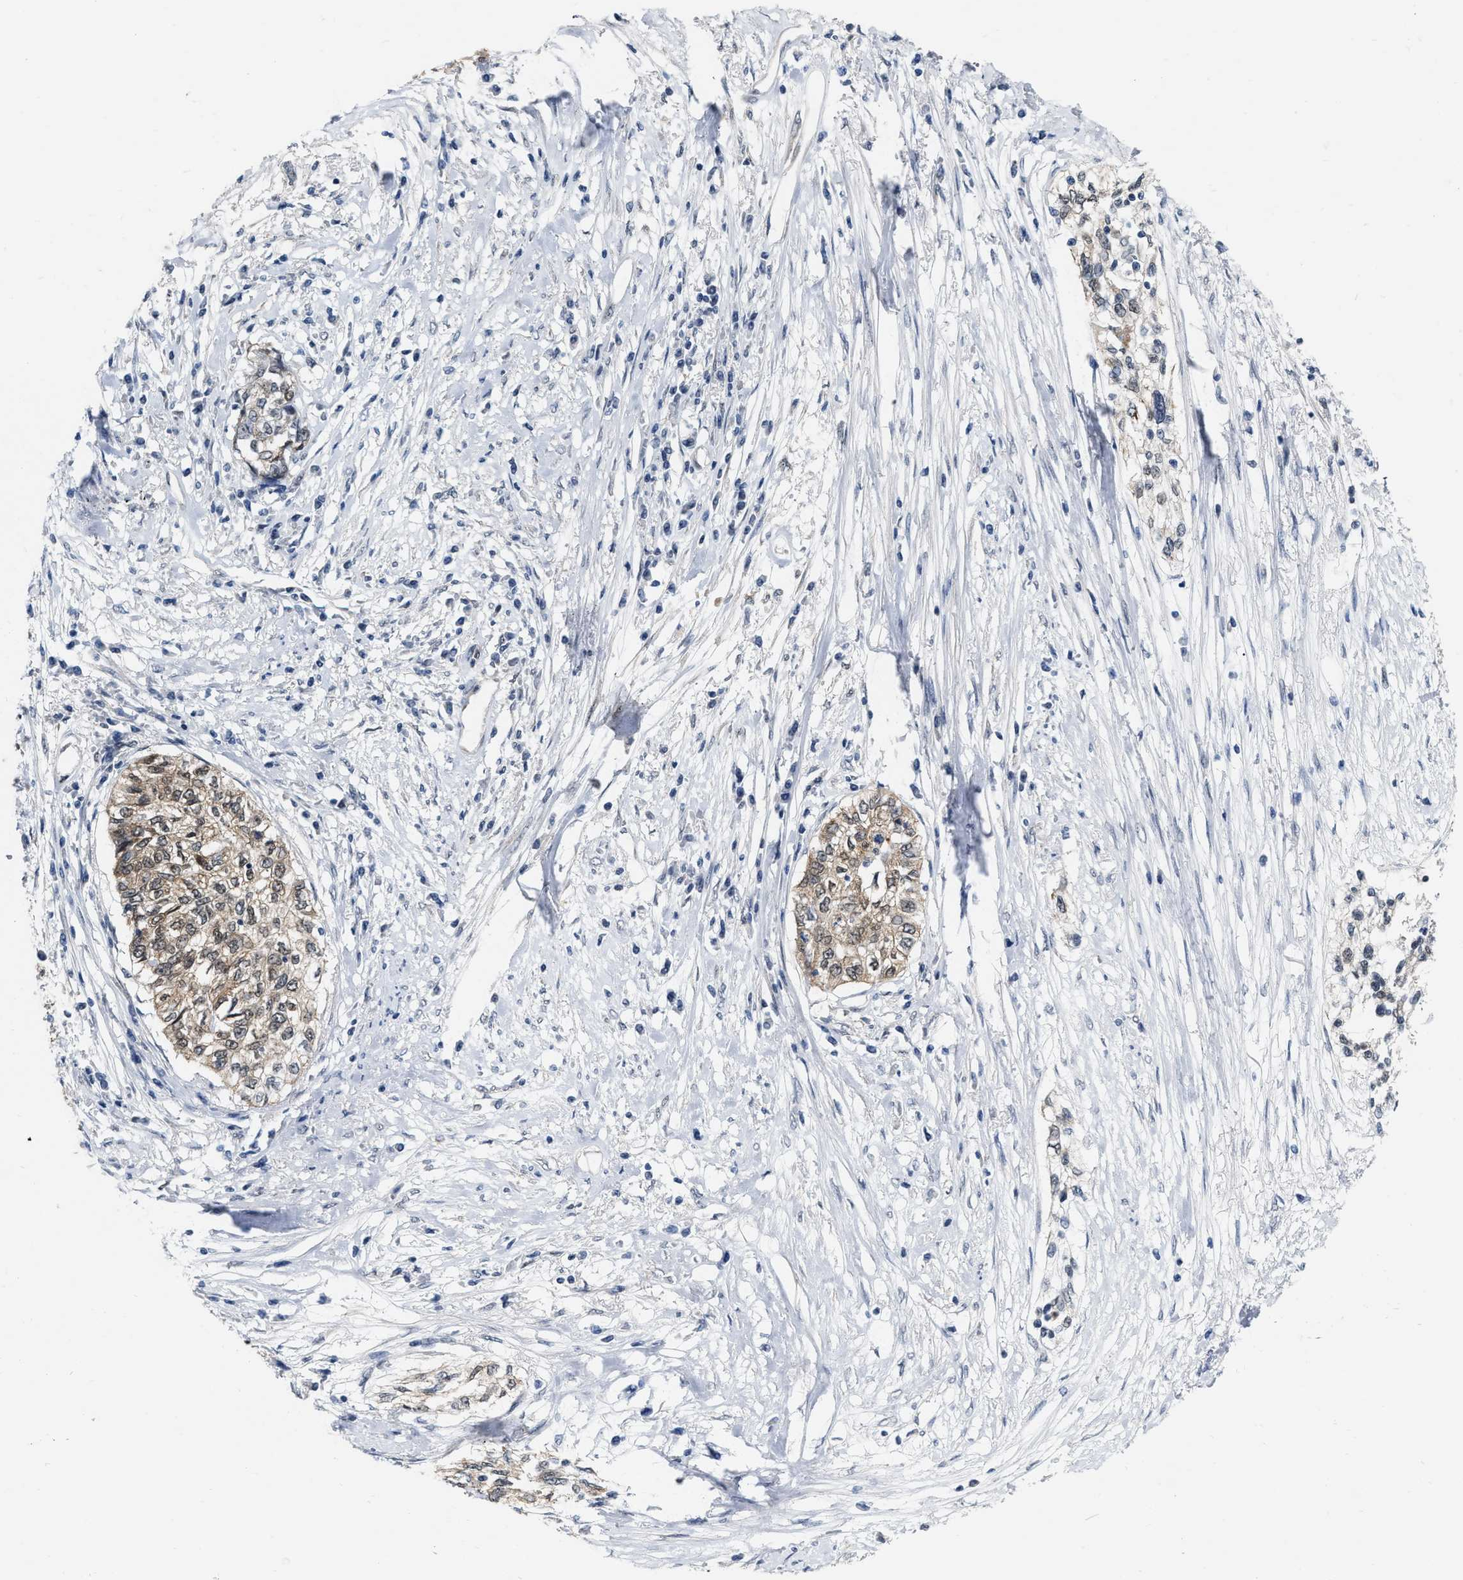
{"staining": {"intensity": "weak", "quantity": ">75%", "location": "cytoplasmic/membranous,nuclear"}, "tissue": "cervical cancer", "cell_type": "Tumor cells", "image_type": "cancer", "snomed": [{"axis": "morphology", "description": "Squamous cell carcinoma, NOS"}, {"axis": "topography", "description": "Cervix"}], "caption": "This micrograph demonstrates cervical squamous cell carcinoma stained with IHC to label a protein in brown. The cytoplasmic/membranous and nuclear of tumor cells show weak positivity for the protein. Nuclei are counter-stained blue.", "gene": "RUVBL1", "patient": {"sex": "female", "age": 57}}